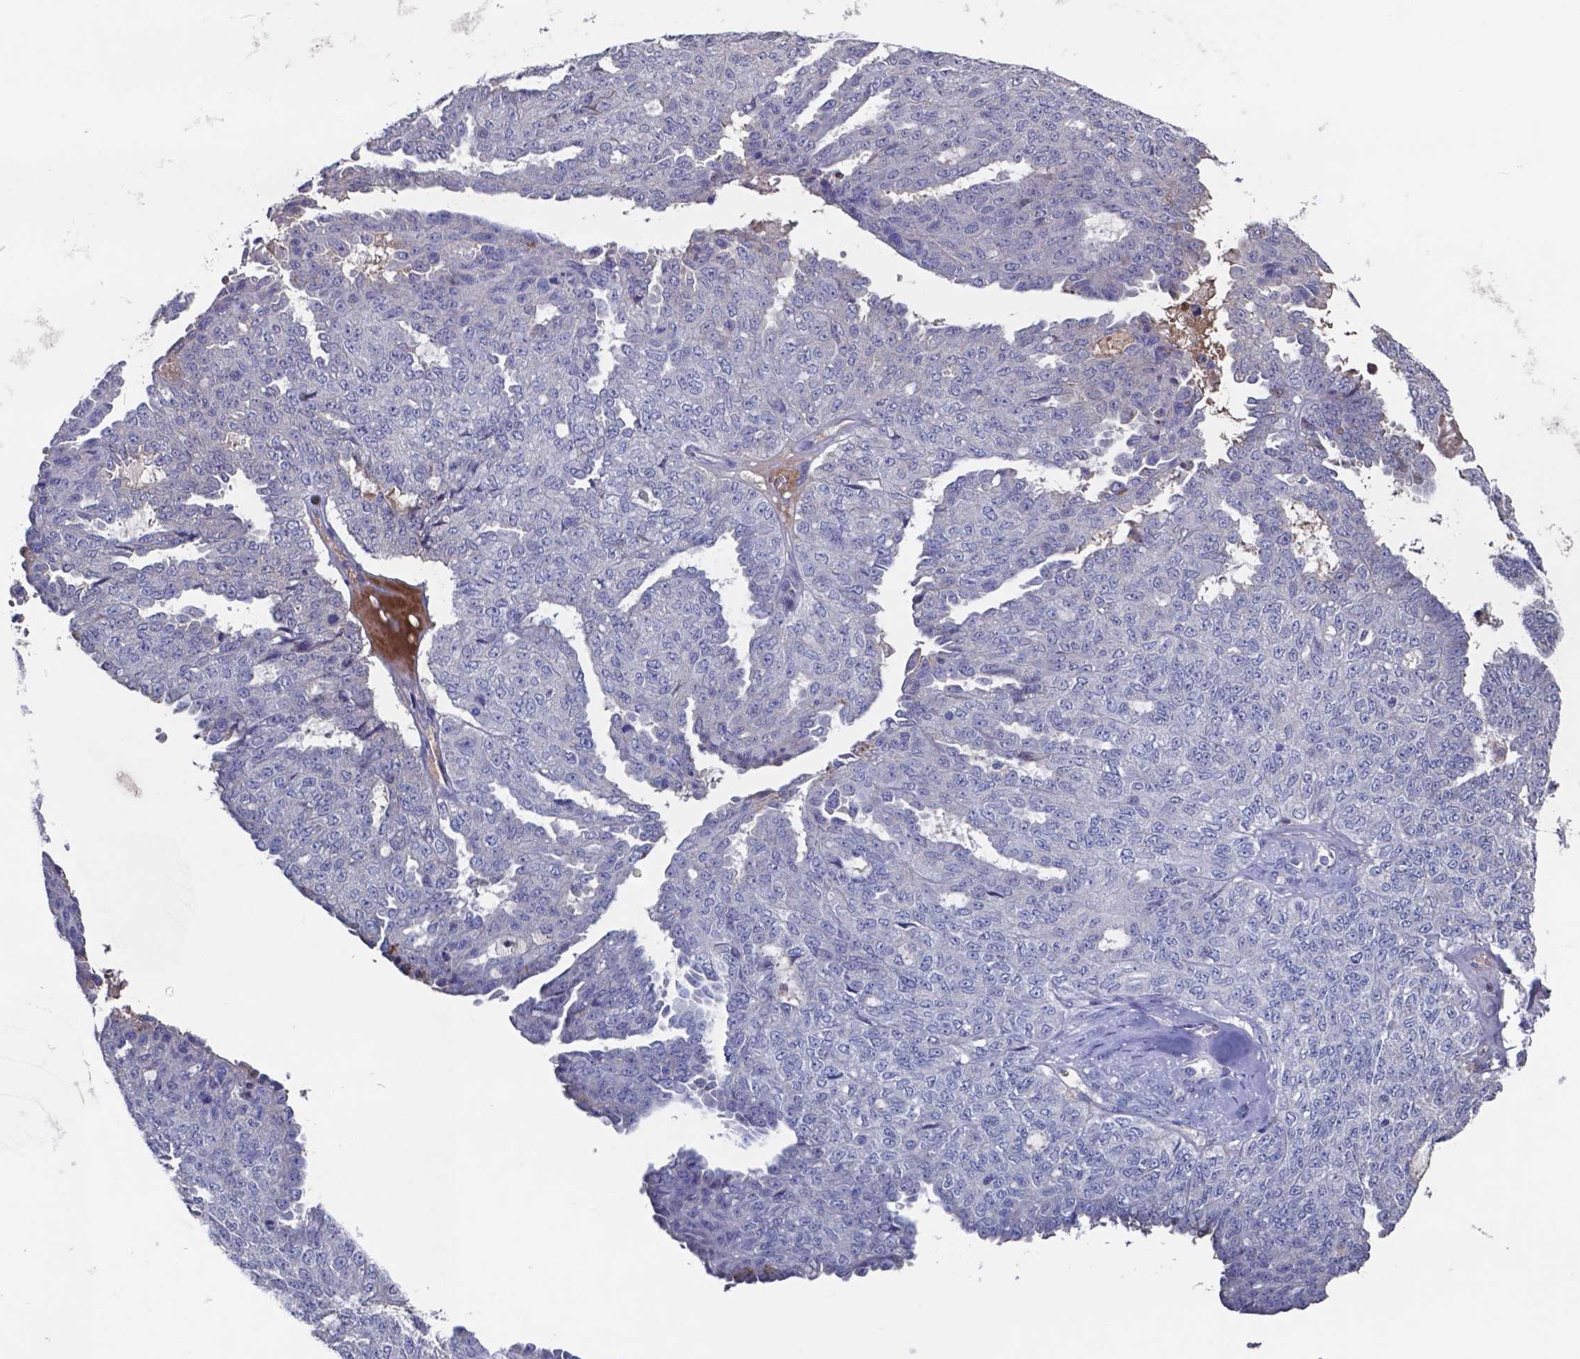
{"staining": {"intensity": "negative", "quantity": "none", "location": "none"}, "tissue": "ovarian cancer", "cell_type": "Tumor cells", "image_type": "cancer", "snomed": [{"axis": "morphology", "description": "Cystadenocarcinoma, serous, NOS"}, {"axis": "topography", "description": "Ovary"}], "caption": "Immunohistochemistry (IHC) photomicrograph of neoplastic tissue: serous cystadenocarcinoma (ovarian) stained with DAB shows no significant protein expression in tumor cells.", "gene": "TTR", "patient": {"sex": "female", "age": 71}}